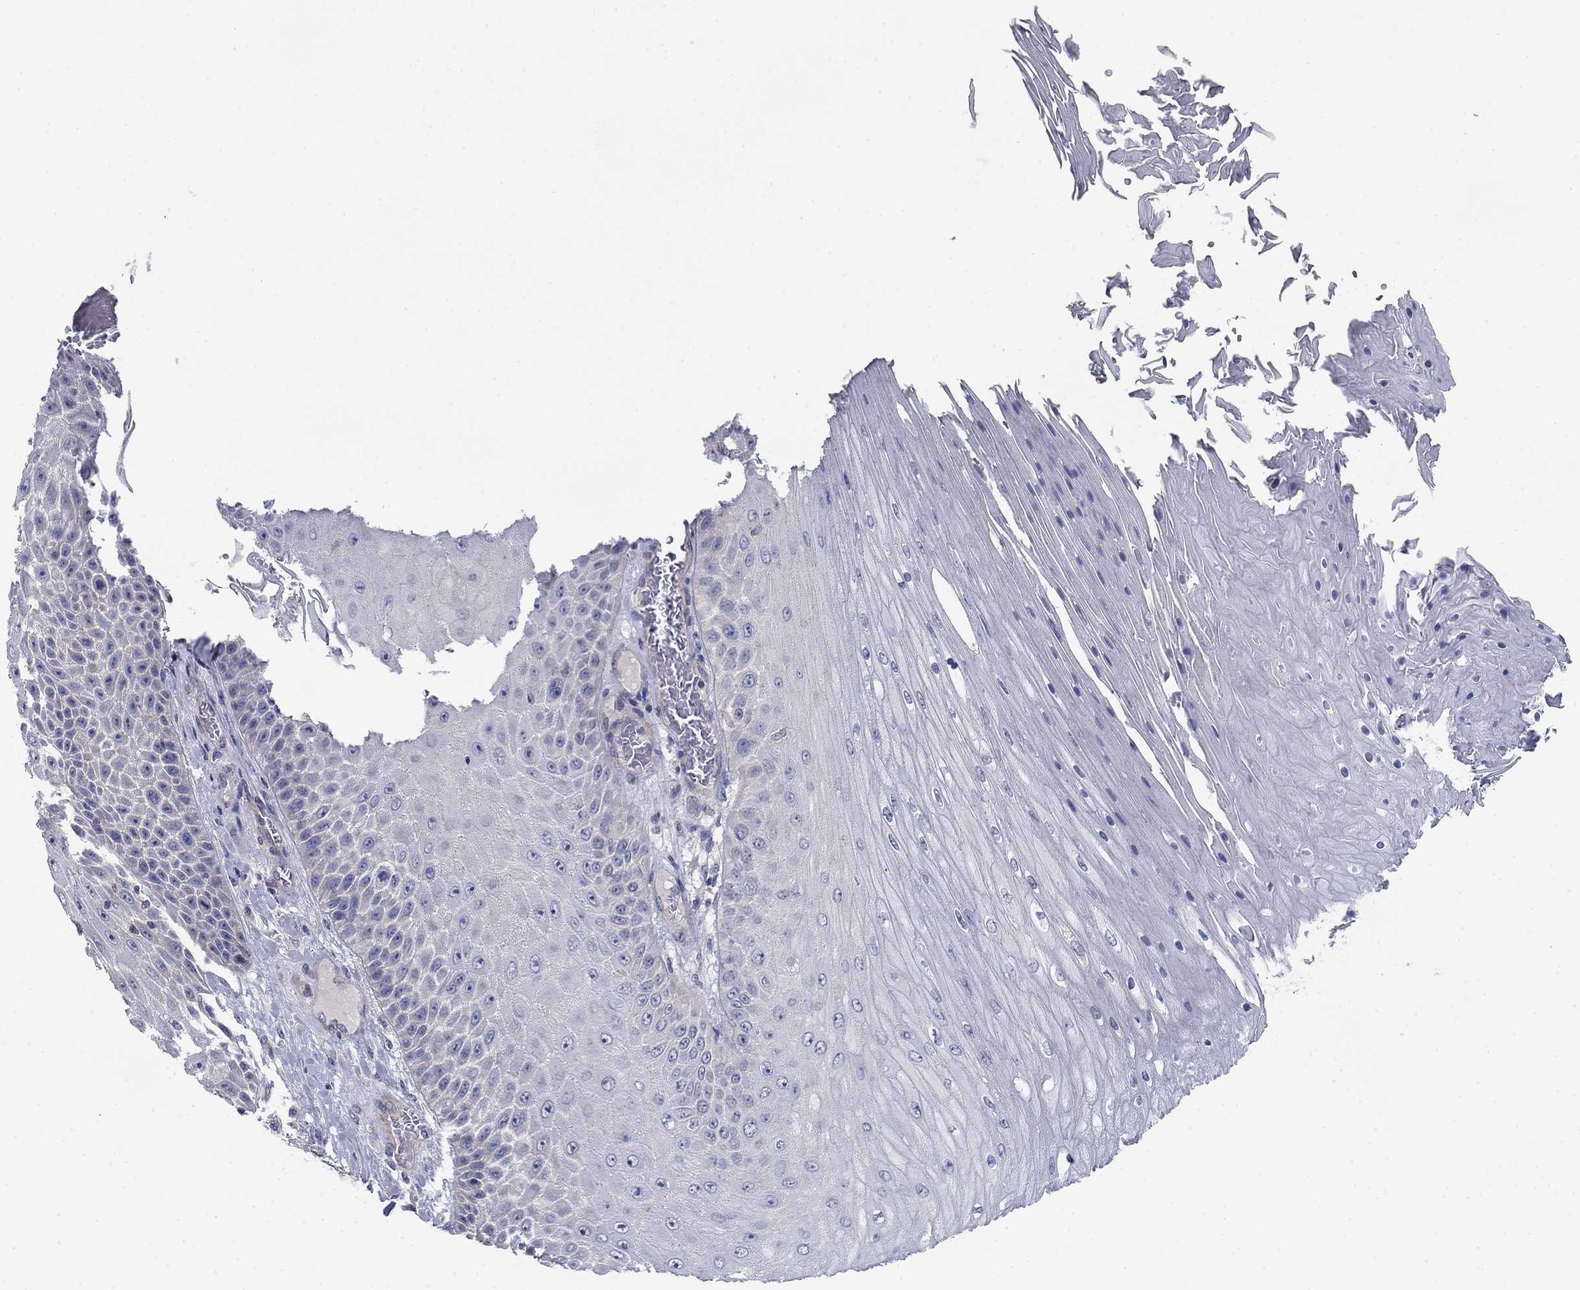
{"staining": {"intensity": "negative", "quantity": "none", "location": "none"}, "tissue": "skin cancer", "cell_type": "Tumor cells", "image_type": "cancer", "snomed": [{"axis": "morphology", "description": "Squamous cell carcinoma, NOS"}, {"axis": "topography", "description": "Skin"}], "caption": "Skin cancer was stained to show a protein in brown. There is no significant staining in tumor cells.", "gene": "GRK7", "patient": {"sex": "male", "age": 62}}